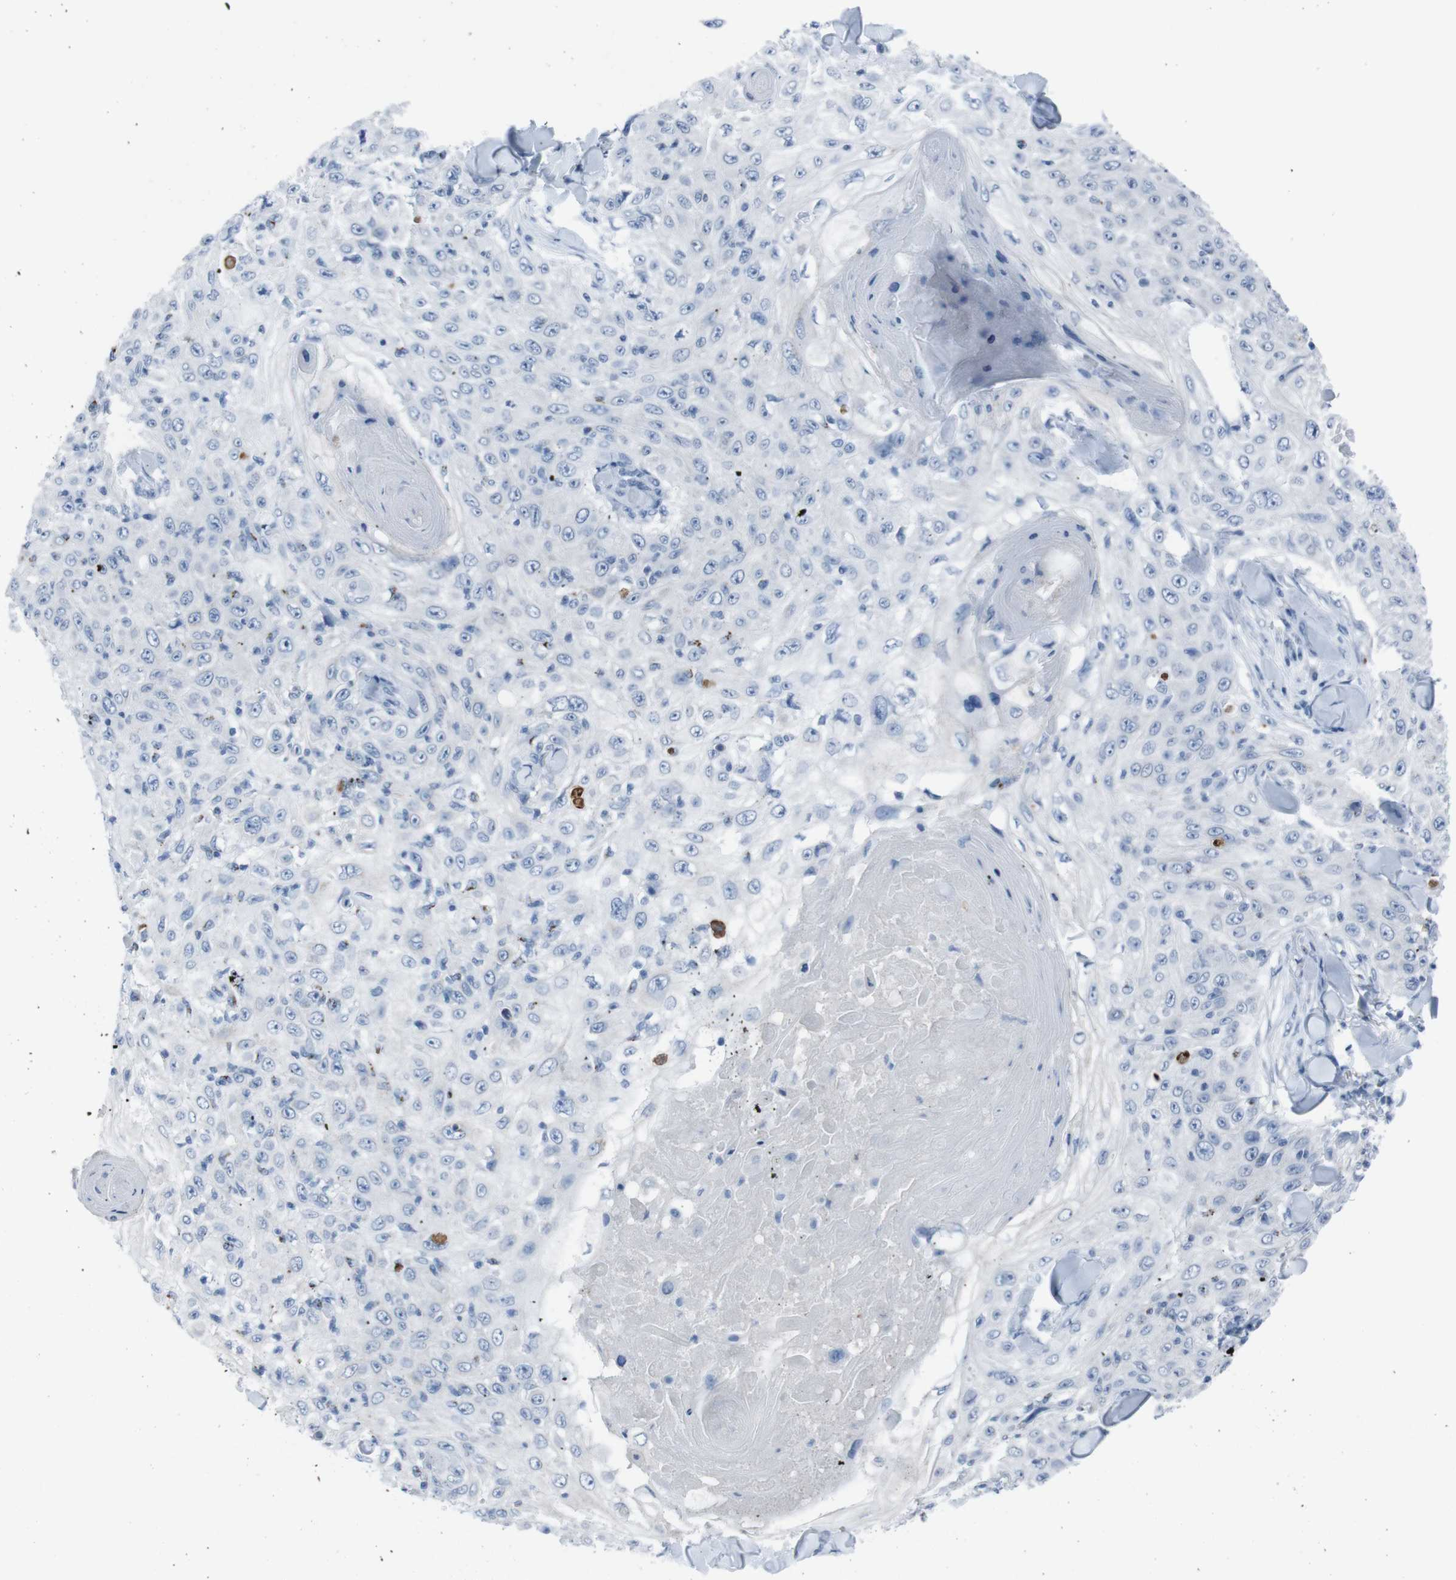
{"staining": {"intensity": "negative", "quantity": "none", "location": "none"}, "tissue": "skin cancer", "cell_type": "Tumor cells", "image_type": "cancer", "snomed": [{"axis": "morphology", "description": "Squamous cell carcinoma, NOS"}, {"axis": "topography", "description": "Skin"}], "caption": "High power microscopy photomicrograph of an immunohistochemistry (IHC) micrograph of skin cancer (squamous cell carcinoma), revealing no significant expression in tumor cells.", "gene": "ST6GAL1", "patient": {"sex": "male", "age": 86}}